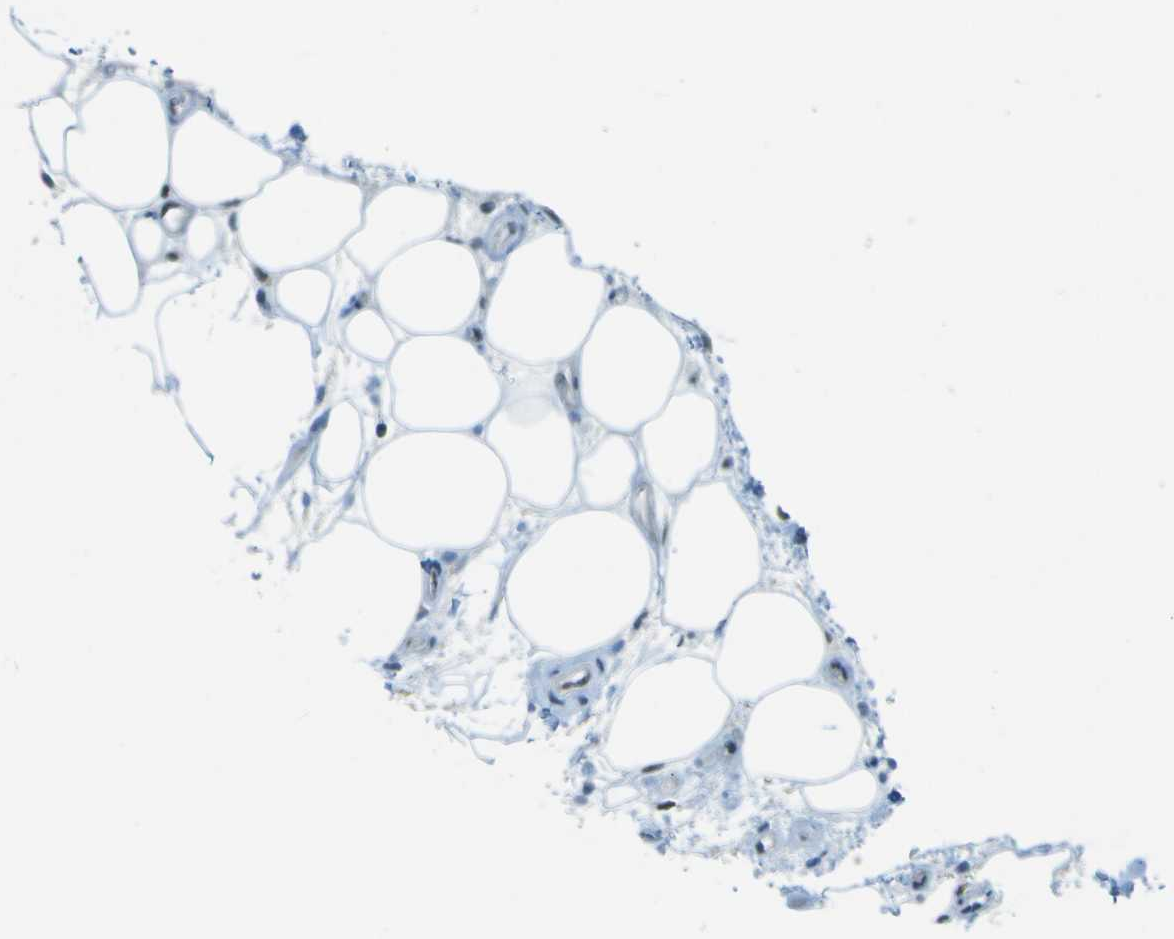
{"staining": {"intensity": "negative", "quantity": "none", "location": "none"}, "tissue": "lymphoma", "cell_type": "Tumor cells", "image_type": "cancer", "snomed": [{"axis": "morphology", "description": "Malignant lymphoma, non-Hodgkin's type, High grade"}, {"axis": "topography", "description": "Lymph node"}], "caption": "This is an immunohistochemistry (IHC) micrograph of high-grade malignant lymphoma, non-Hodgkin's type. There is no staining in tumor cells.", "gene": "NEK11", "patient": {"sex": "female", "age": 76}}